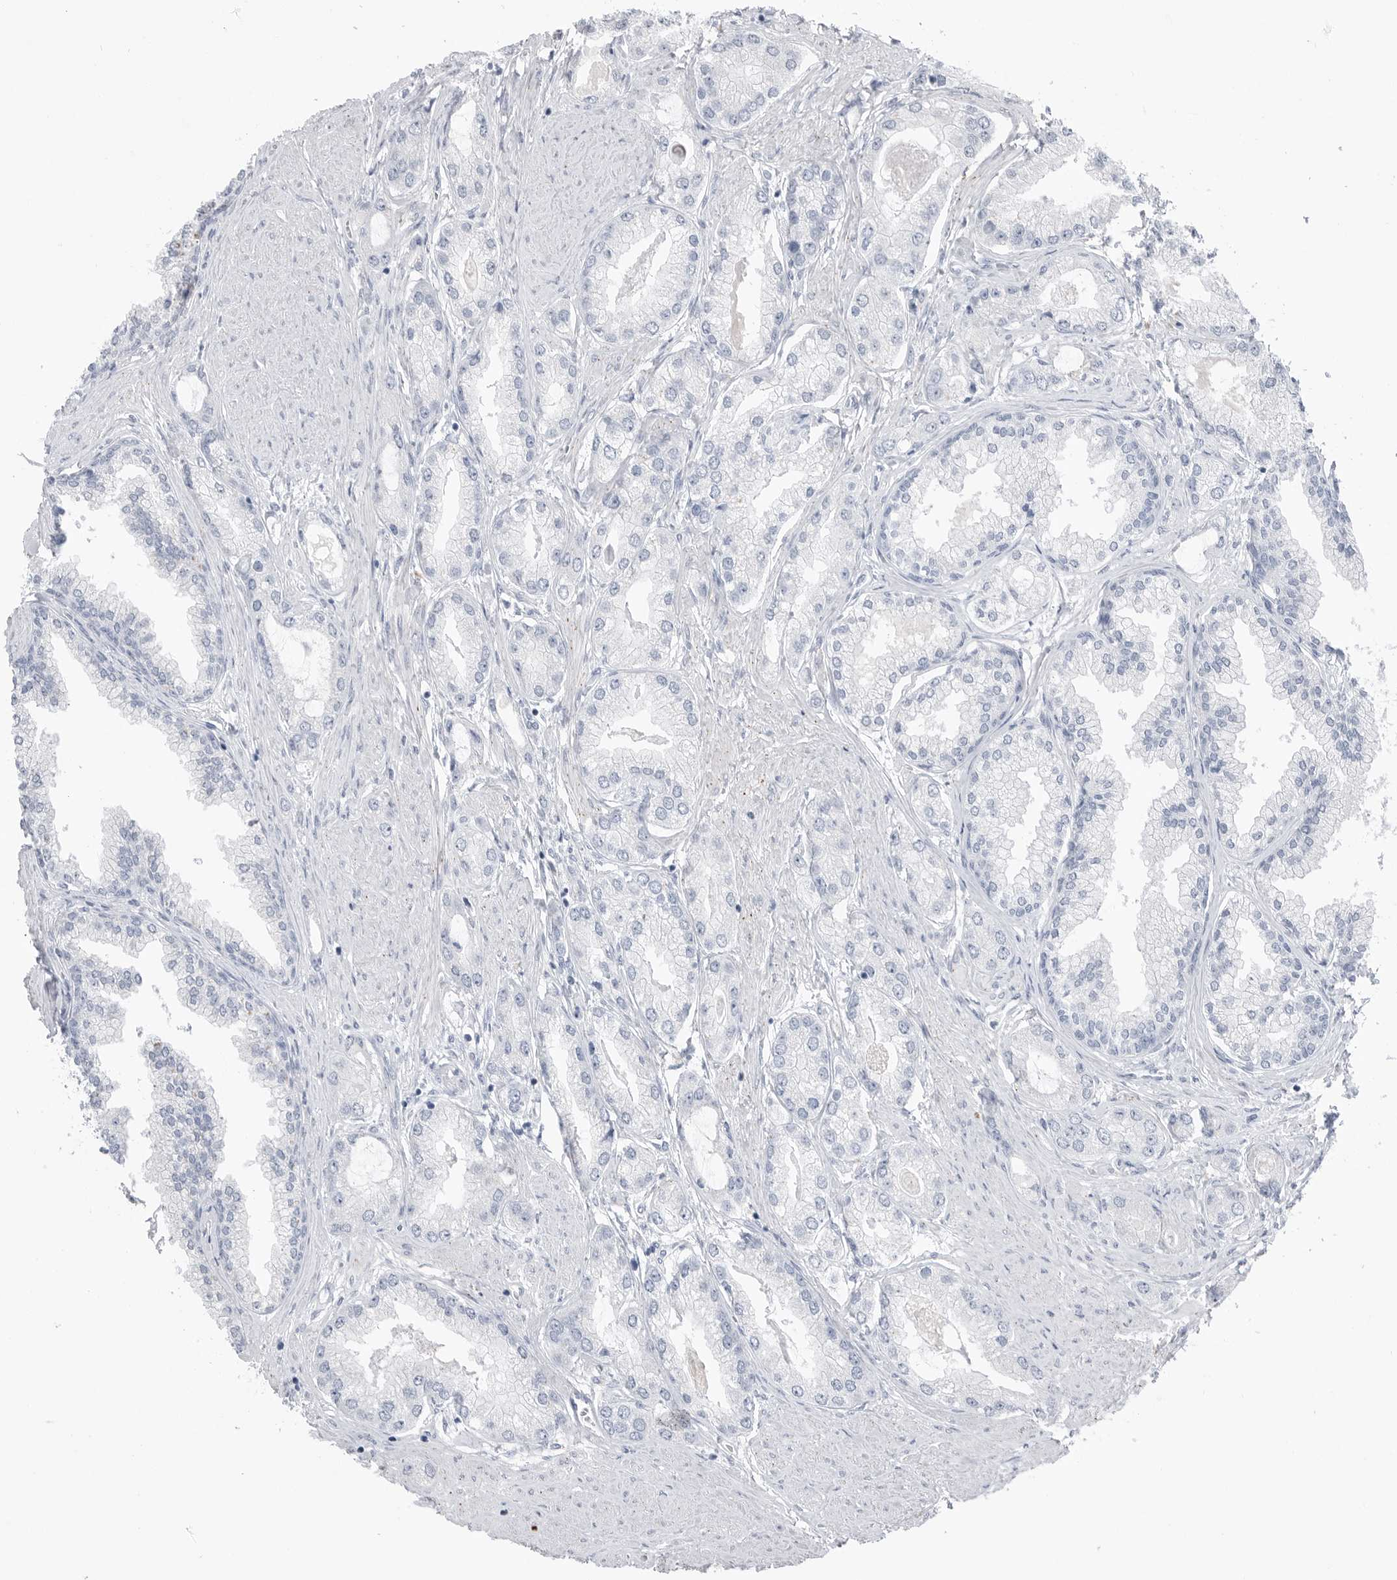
{"staining": {"intensity": "negative", "quantity": "none", "location": "none"}, "tissue": "prostate cancer", "cell_type": "Tumor cells", "image_type": "cancer", "snomed": [{"axis": "morphology", "description": "Adenocarcinoma, Low grade"}, {"axis": "topography", "description": "Prostate"}], "caption": "Tumor cells are negative for brown protein staining in prostate adenocarcinoma (low-grade). The staining was performed using DAB to visualize the protein expression in brown, while the nuclei were stained in blue with hematoxylin (Magnification: 20x).", "gene": "ABHD12", "patient": {"sex": "male", "age": 62}}